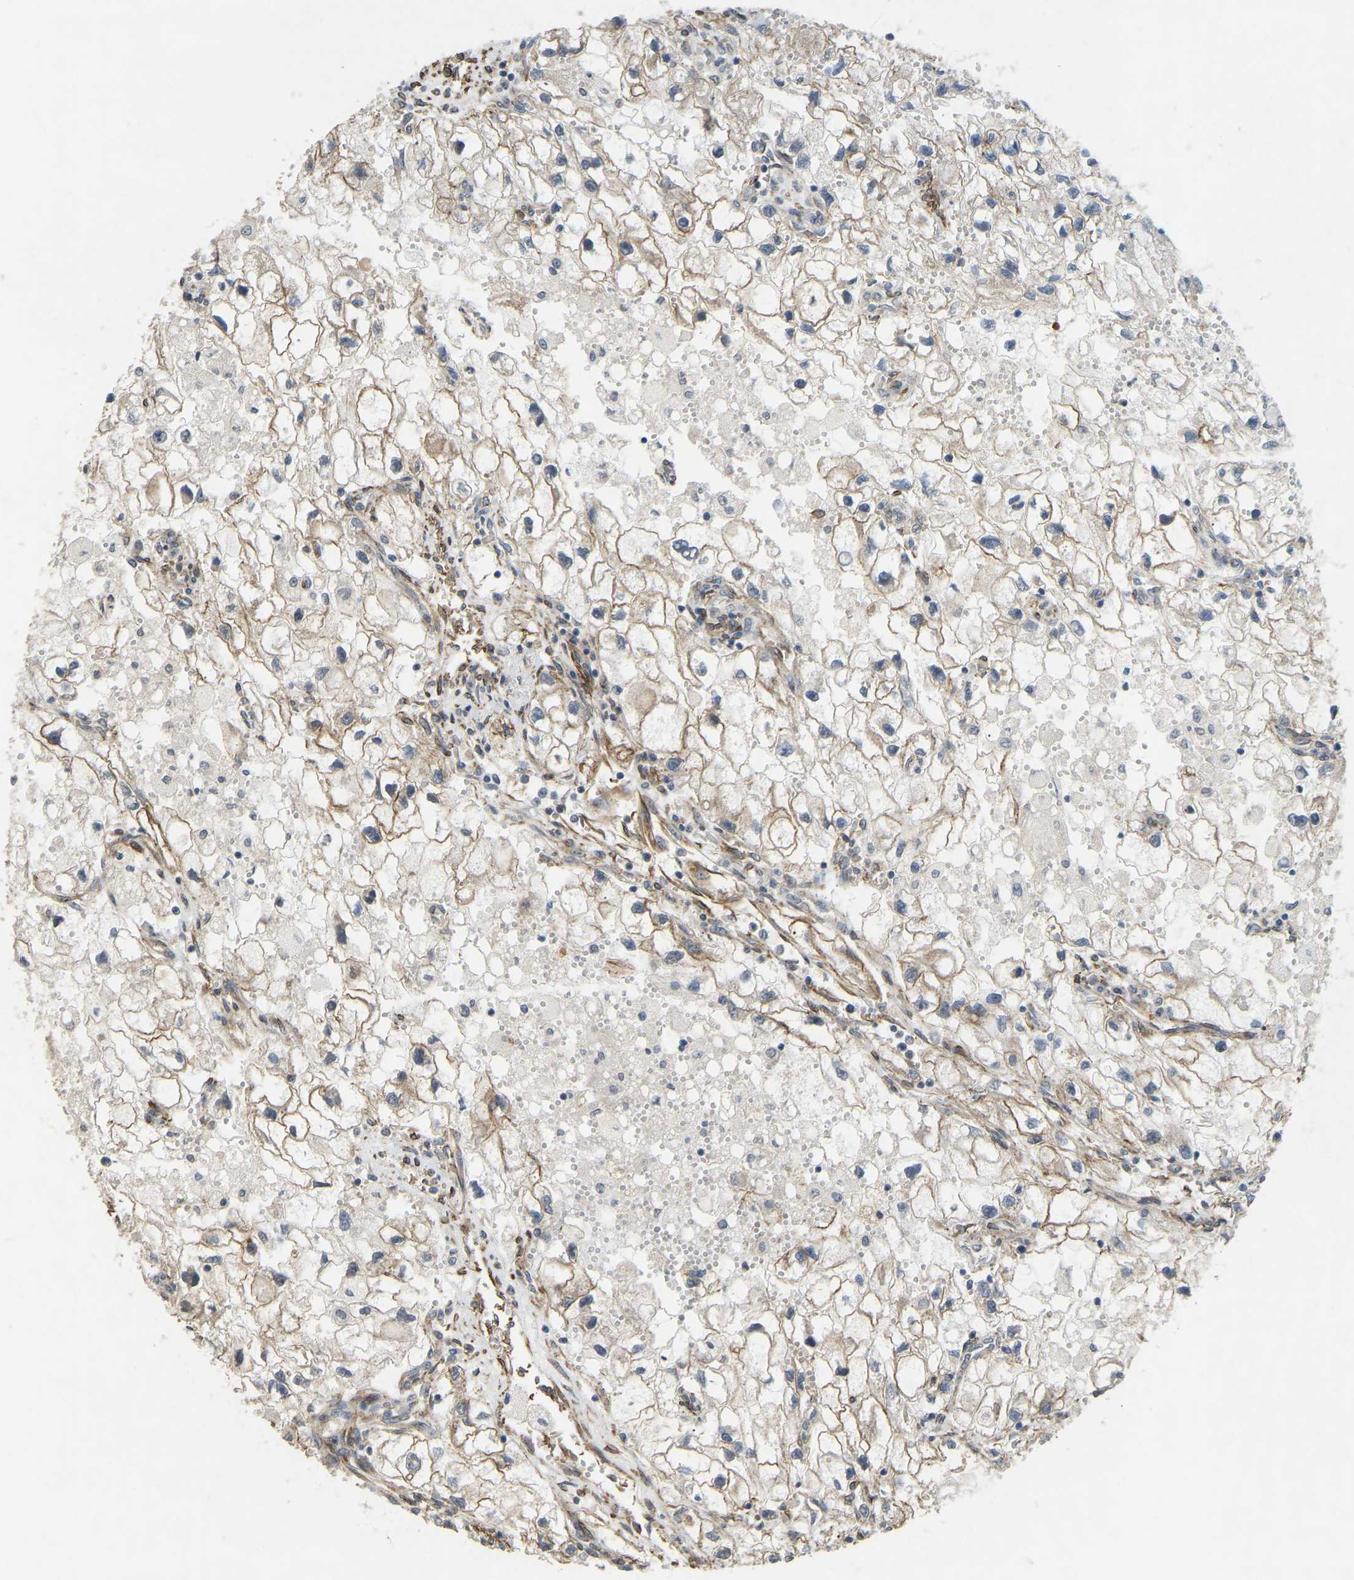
{"staining": {"intensity": "moderate", "quantity": ">75%", "location": "cytoplasmic/membranous"}, "tissue": "renal cancer", "cell_type": "Tumor cells", "image_type": "cancer", "snomed": [{"axis": "morphology", "description": "Adenocarcinoma, NOS"}, {"axis": "topography", "description": "Kidney"}], "caption": "This is a photomicrograph of immunohistochemistry (IHC) staining of adenocarcinoma (renal), which shows moderate expression in the cytoplasmic/membranous of tumor cells.", "gene": "NMB", "patient": {"sex": "female", "age": 70}}